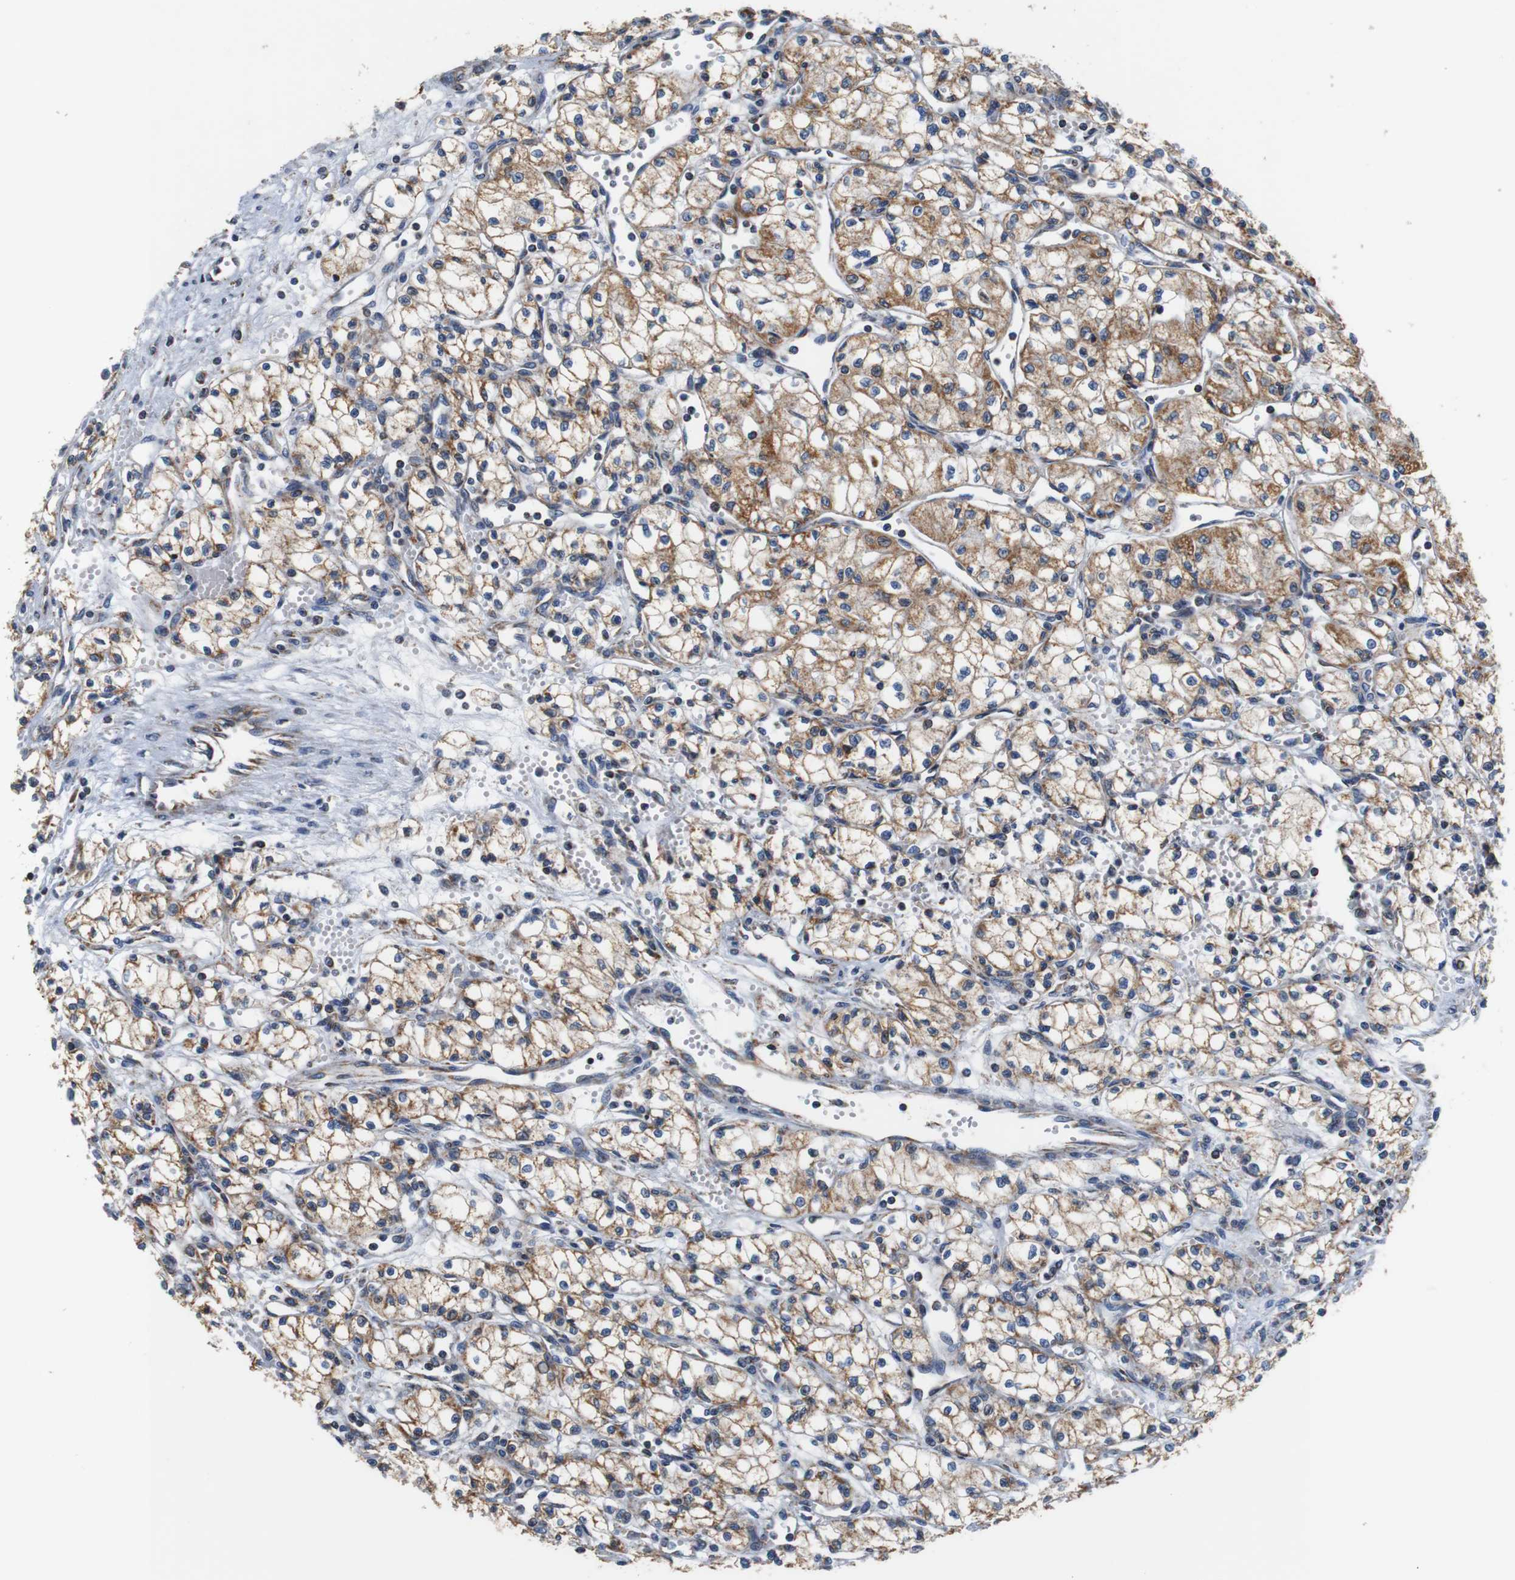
{"staining": {"intensity": "moderate", "quantity": ">75%", "location": "cytoplasmic/membranous"}, "tissue": "renal cancer", "cell_type": "Tumor cells", "image_type": "cancer", "snomed": [{"axis": "morphology", "description": "Normal tissue, NOS"}, {"axis": "morphology", "description": "Adenocarcinoma, NOS"}, {"axis": "topography", "description": "Kidney"}], "caption": "Protein staining reveals moderate cytoplasmic/membranous staining in about >75% of tumor cells in renal adenocarcinoma.", "gene": "LRP4", "patient": {"sex": "male", "age": 59}}